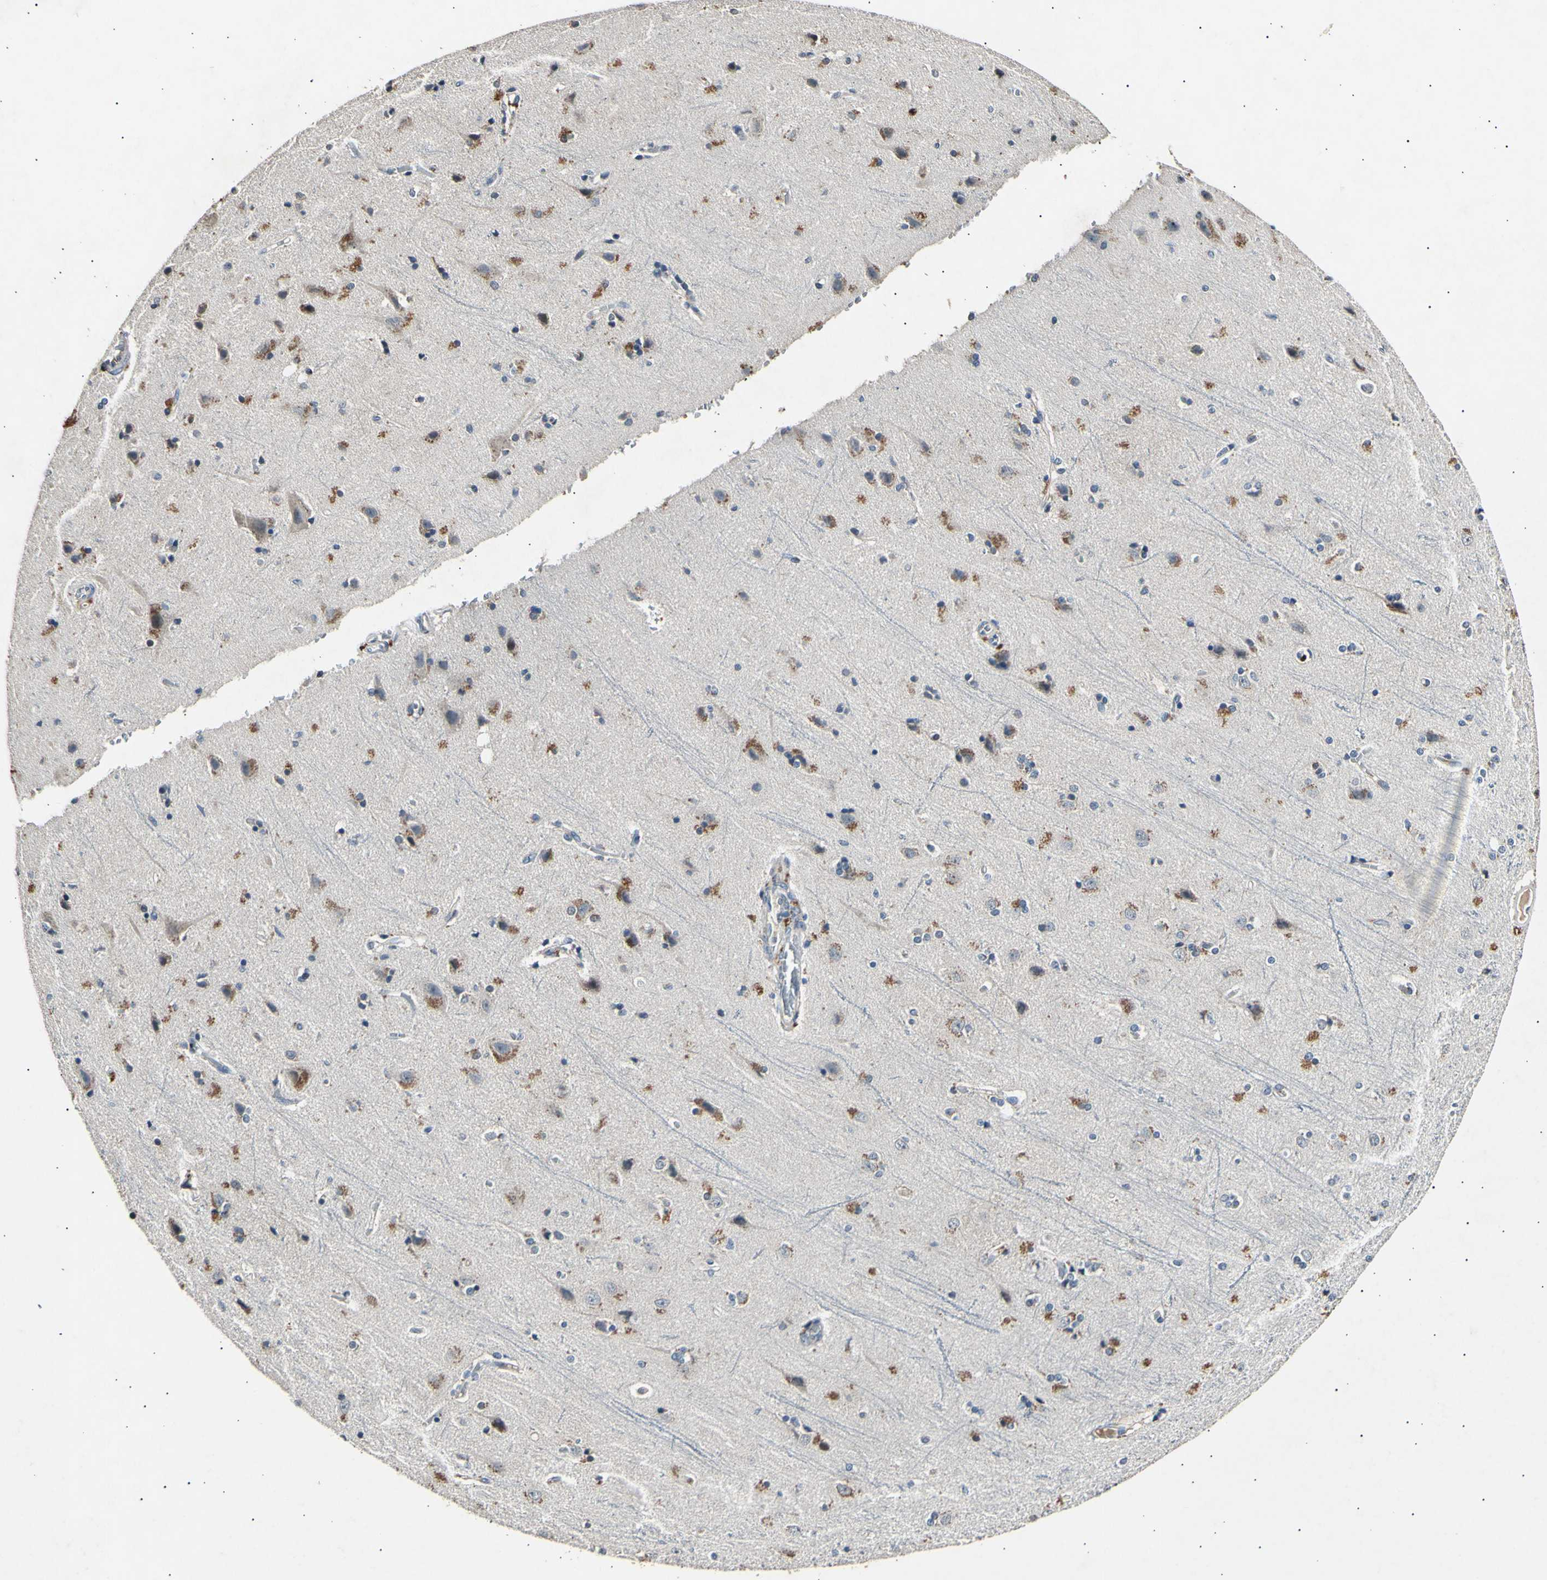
{"staining": {"intensity": "weak", "quantity": "25%-75%", "location": "cytoplasmic/membranous"}, "tissue": "cerebral cortex", "cell_type": "Endothelial cells", "image_type": "normal", "snomed": [{"axis": "morphology", "description": "Normal tissue, NOS"}, {"axis": "topography", "description": "Cerebral cortex"}], "caption": "Immunohistochemistry (IHC) (DAB) staining of normal cerebral cortex reveals weak cytoplasmic/membranous protein positivity in about 25%-75% of endothelial cells.", "gene": "ADCY3", "patient": {"sex": "female", "age": 54}}